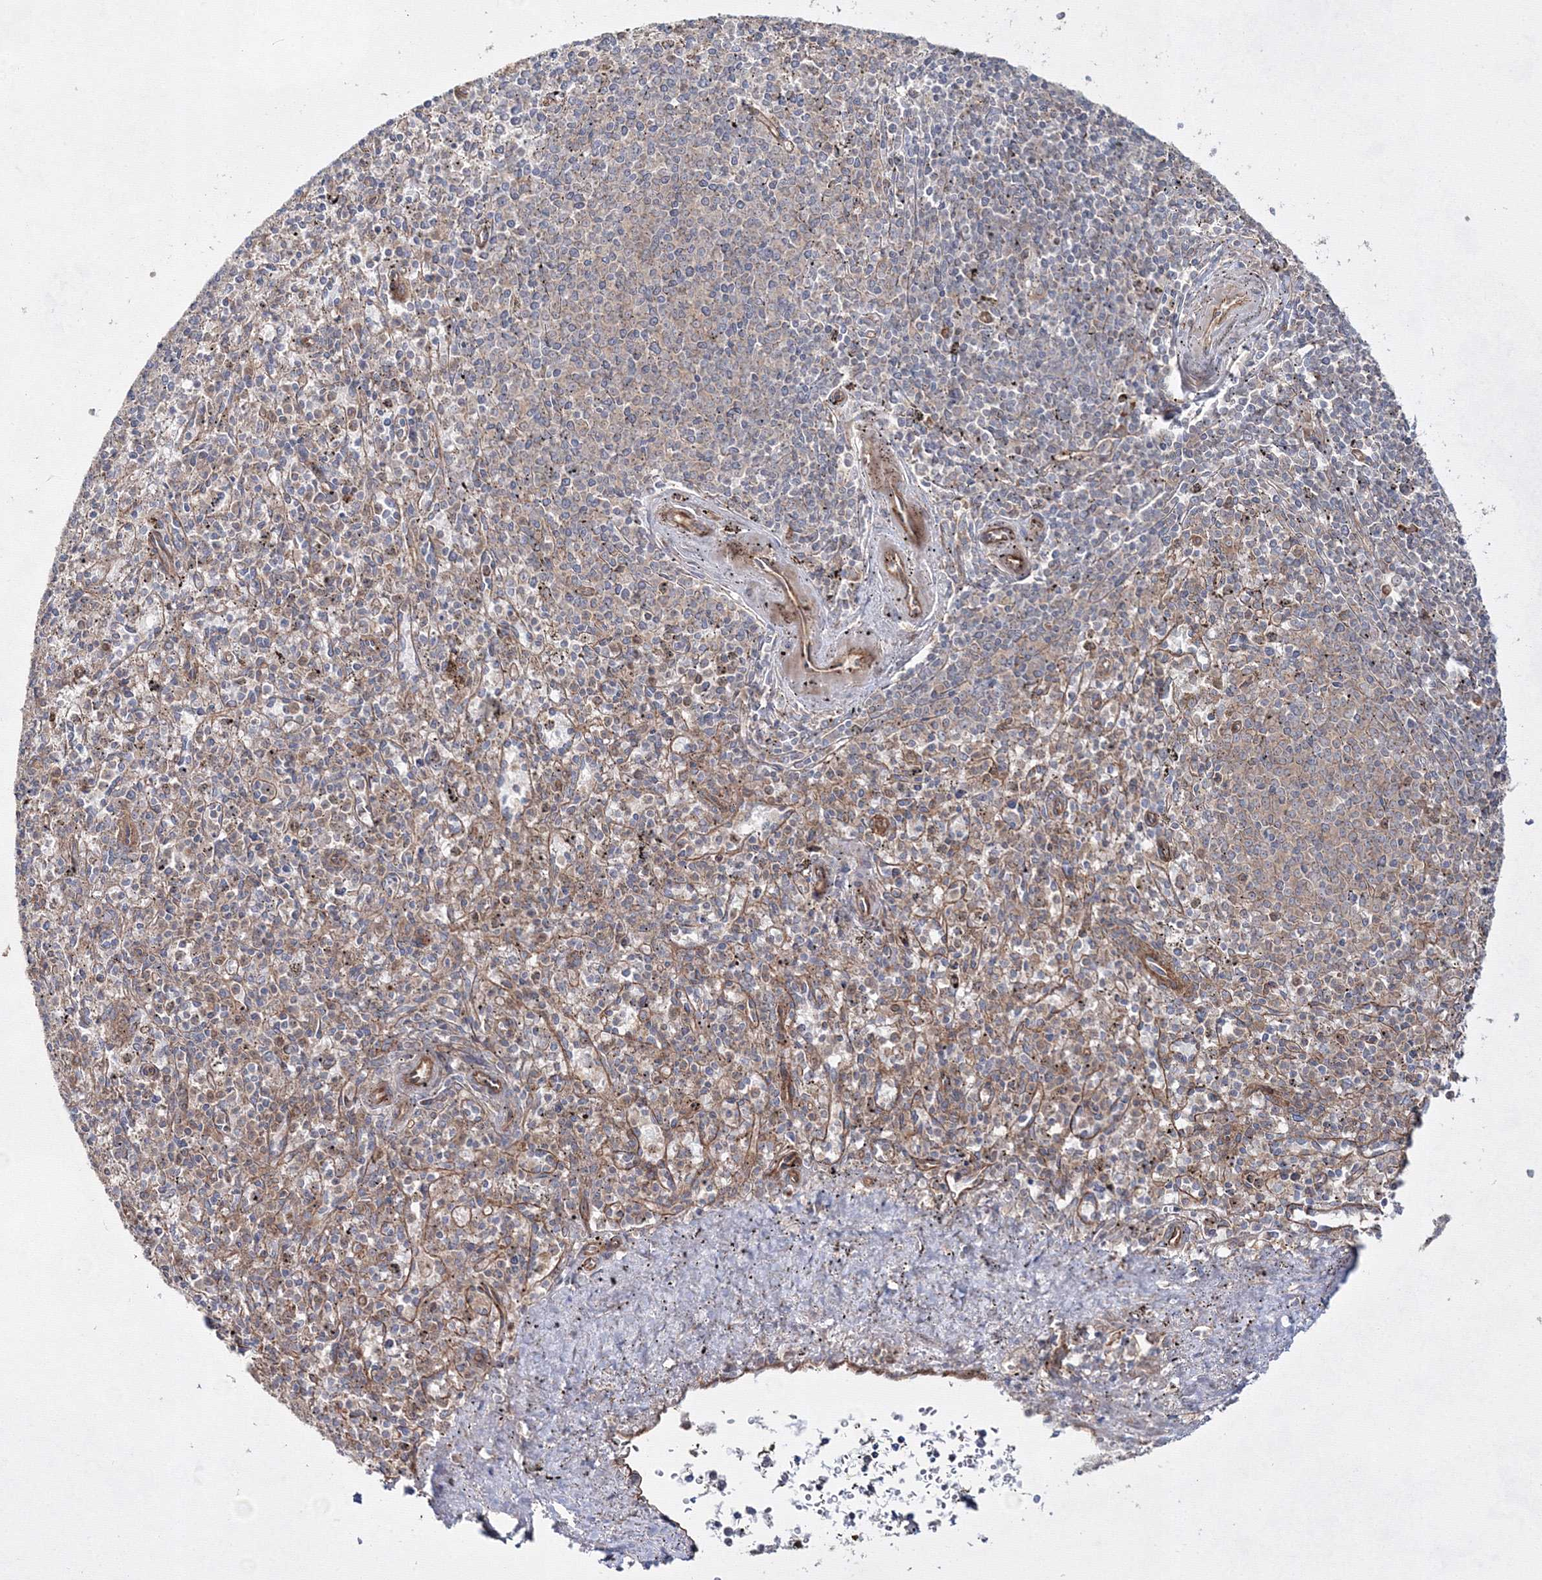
{"staining": {"intensity": "negative", "quantity": "none", "location": "none"}, "tissue": "spleen", "cell_type": "Cells in red pulp", "image_type": "normal", "snomed": [{"axis": "morphology", "description": "Normal tissue, NOS"}, {"axis": "topography", "description": "Spleen"}], "caption": "Cells in red pulp are negative for protein expression in unremarkable human spleen. (DAB (3,3'-diaminobenzidine) immunohistochemistry (IHC) visualized using brightfield microscopy, high magnification).", "gene": "EXOC6", "patient": {"sex": "male", "age": 72}}